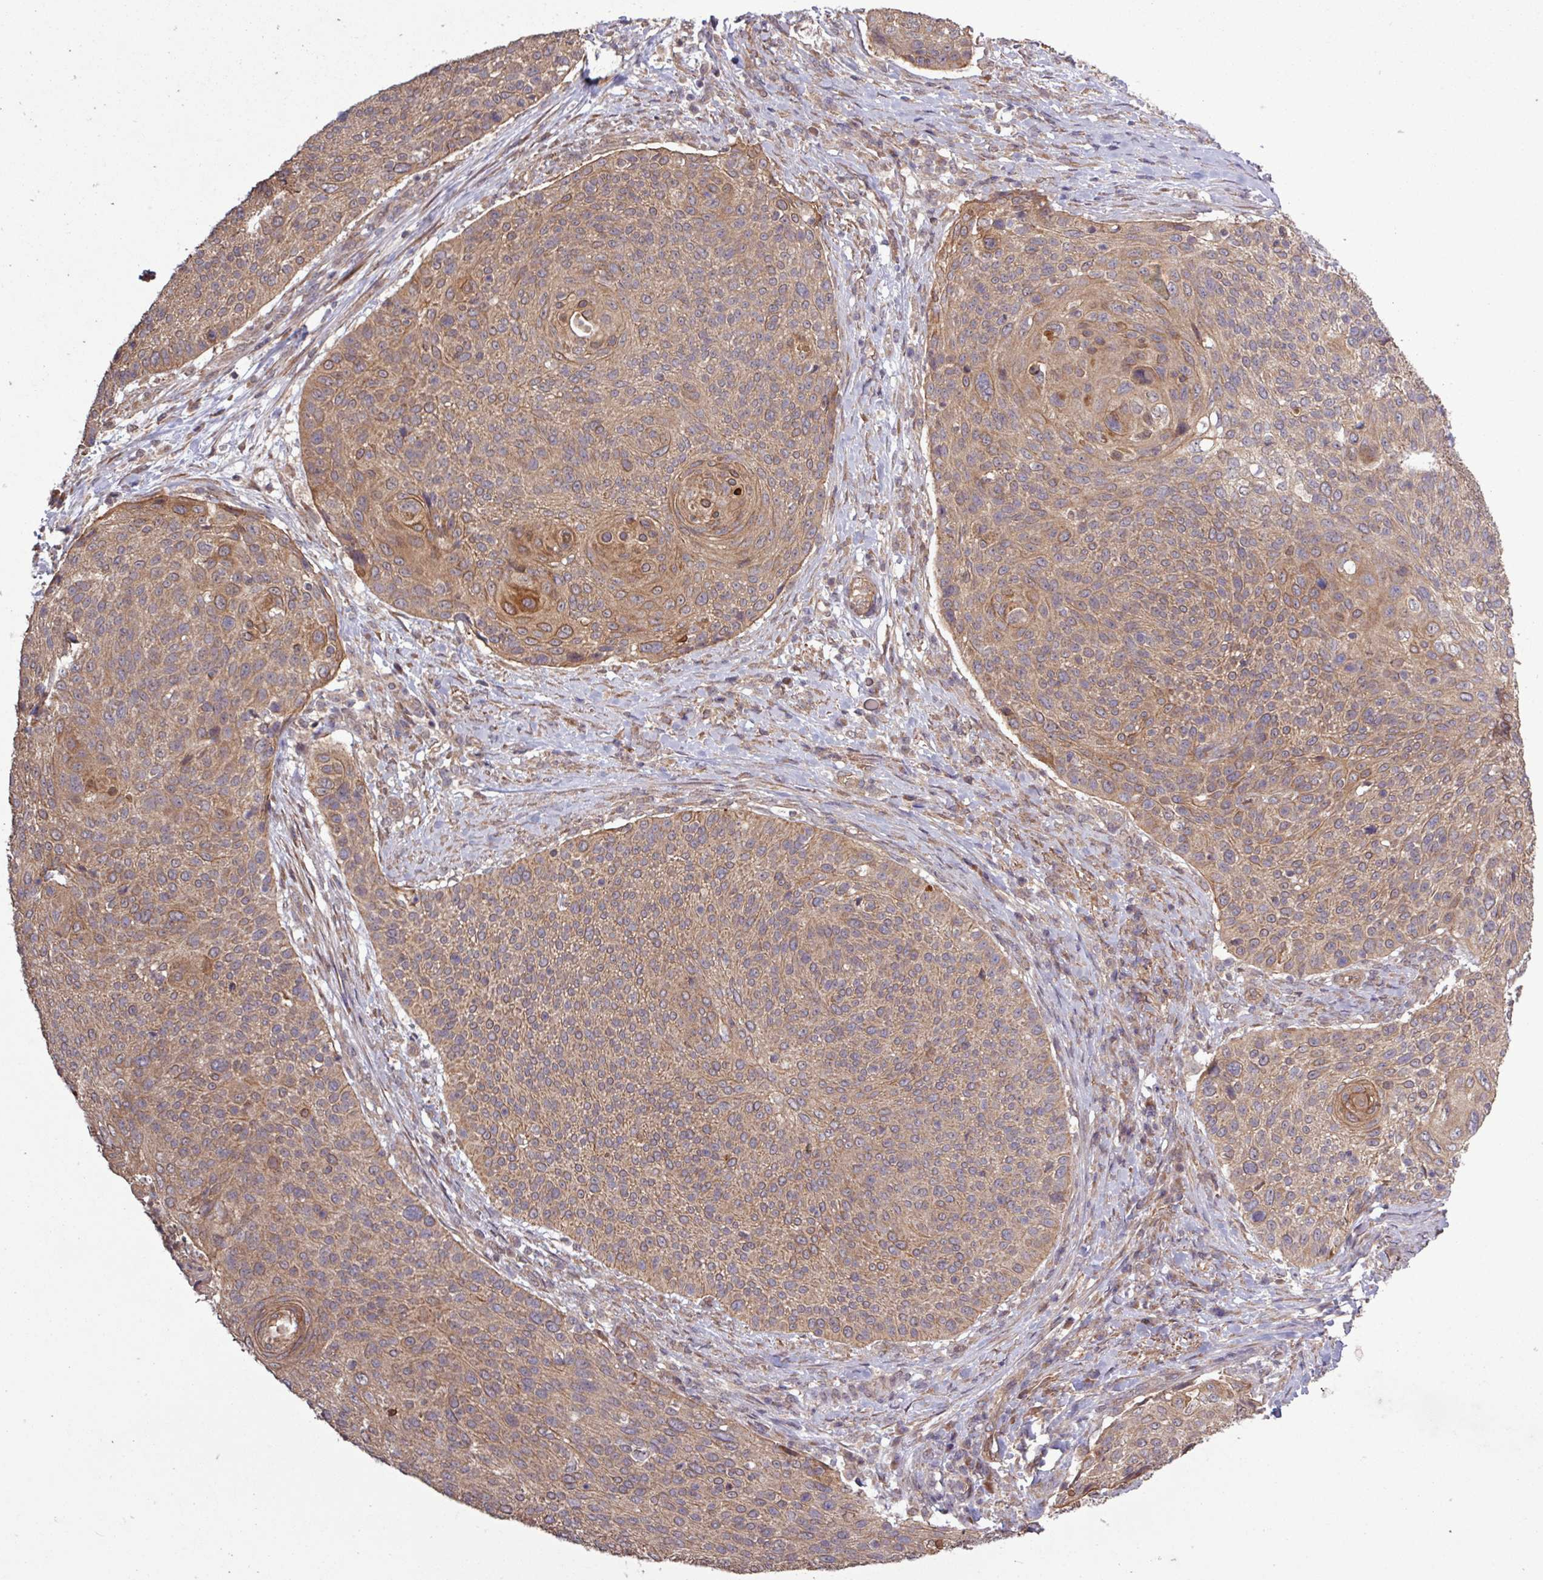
{"staining": {"intensity": "moderate", "quantity": ">75%", "location": "cytoplasmic/membranous"}, "tissue": "cervical cancer", "cell_type": "Tumor cells", "image_type": "cancer", "snomed": [{"axis": "morphology", "description": "Squamous cell carcinoma, NOS"}, {"axis": "topography", "description": "Cervix"}], "caption": "An immunohistochemistry (IHC) photomicrograph of tumor tissue is shown. Protein staining in brown shows moderate cytoplasmic/membranous positivity in squamous cell carcinoma (cervical) within tumor cells.", "gene": "TRABD2A", "patient": {"sex": "female", "age": 31}}